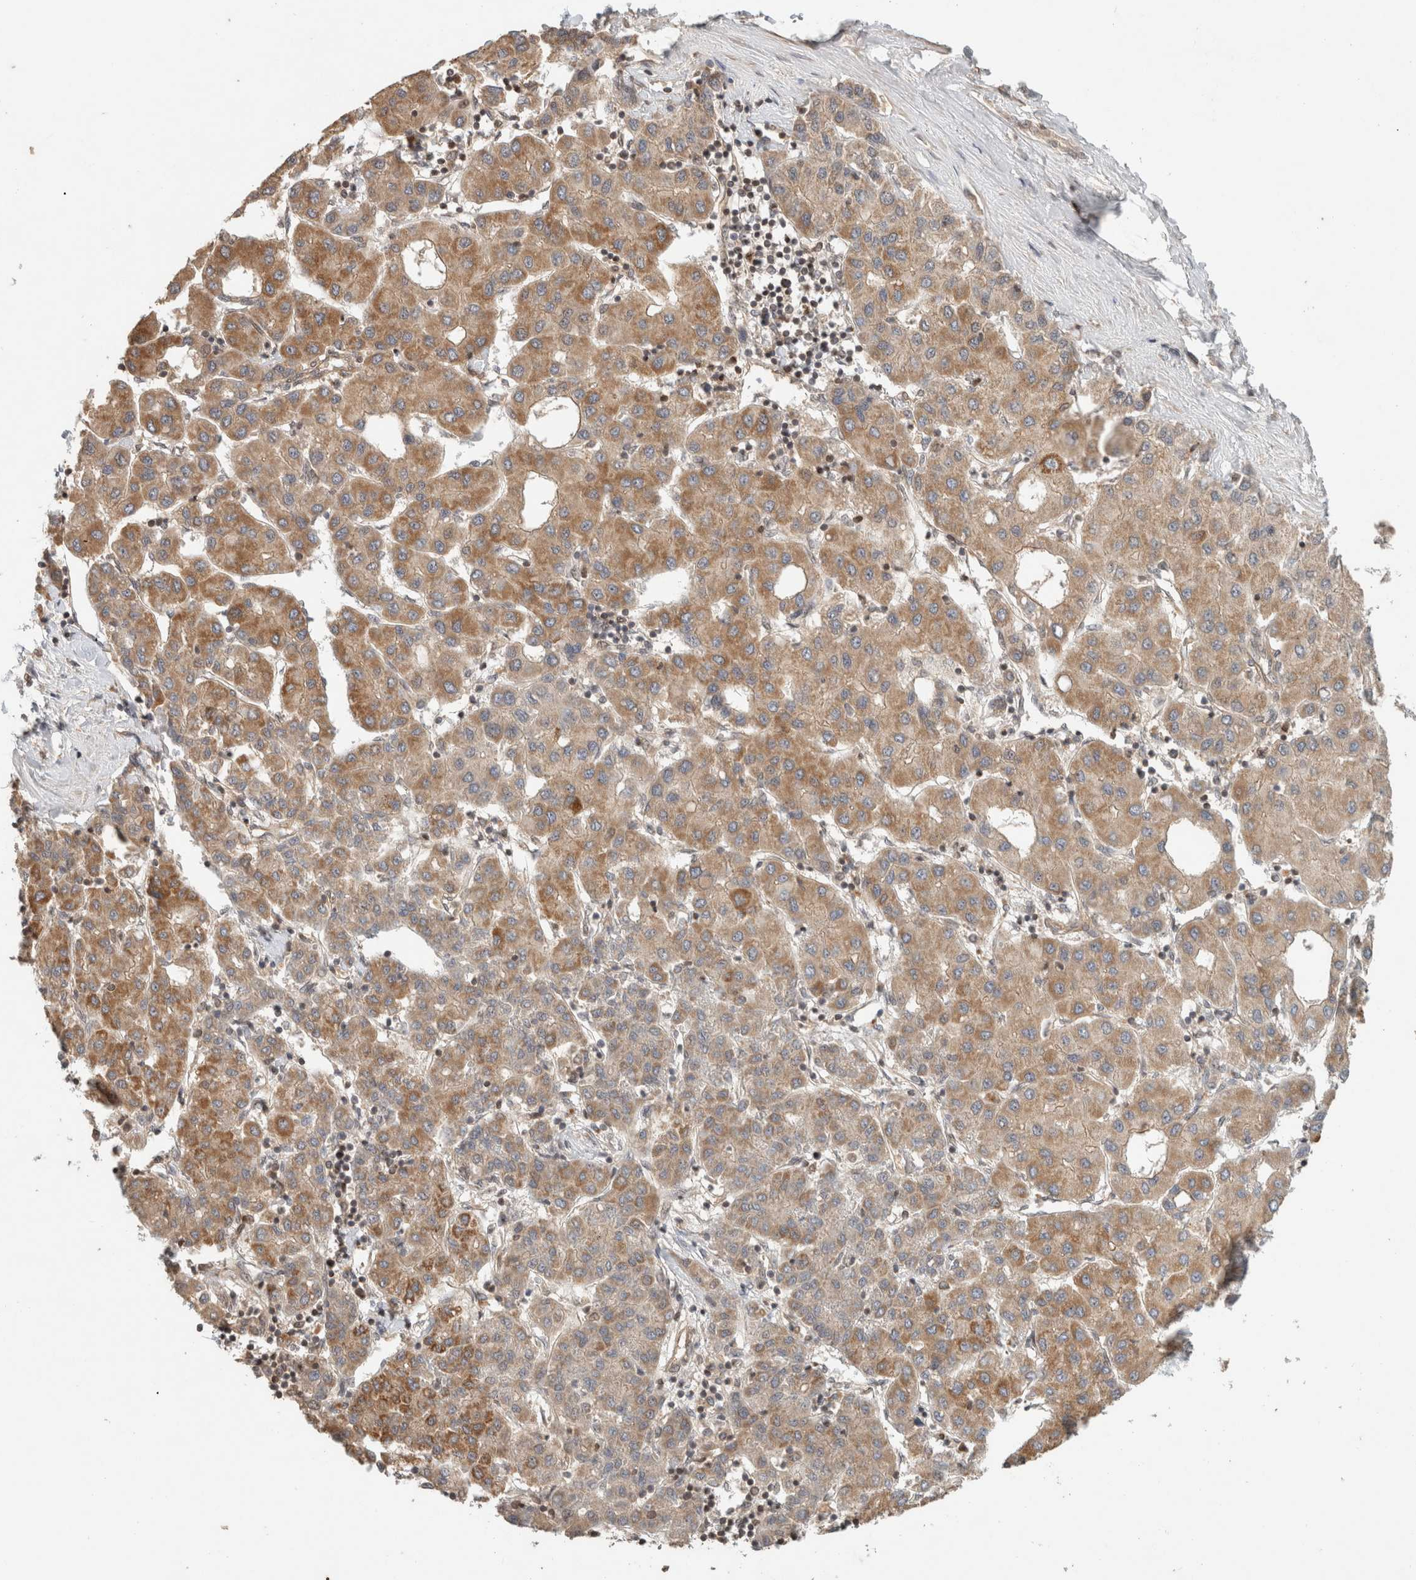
{"staining": {"intensity": "moderate", "quantity": ">75%", "location": "cytoplasmic/membranous"}, "tissue": "liver cancer", "cell_type": "Tumor cells", "image_type": "cancer", "snomed": [{"axis": "morphology", "description": "Carcinoma, Hepatocellular, NOS"}, {"axis": "topography", "description": "Liver"}], "caption": "Brown immunohistochemical staining in liver cancer demonstrates moderate cytoplasmic/membranous expression in approximately >75% of tumor cells. (Brightfield microscopy of DAB IHC at high magnification).", "gene": "CAAP1", "patient": {"sex": "male", "age": 65}}